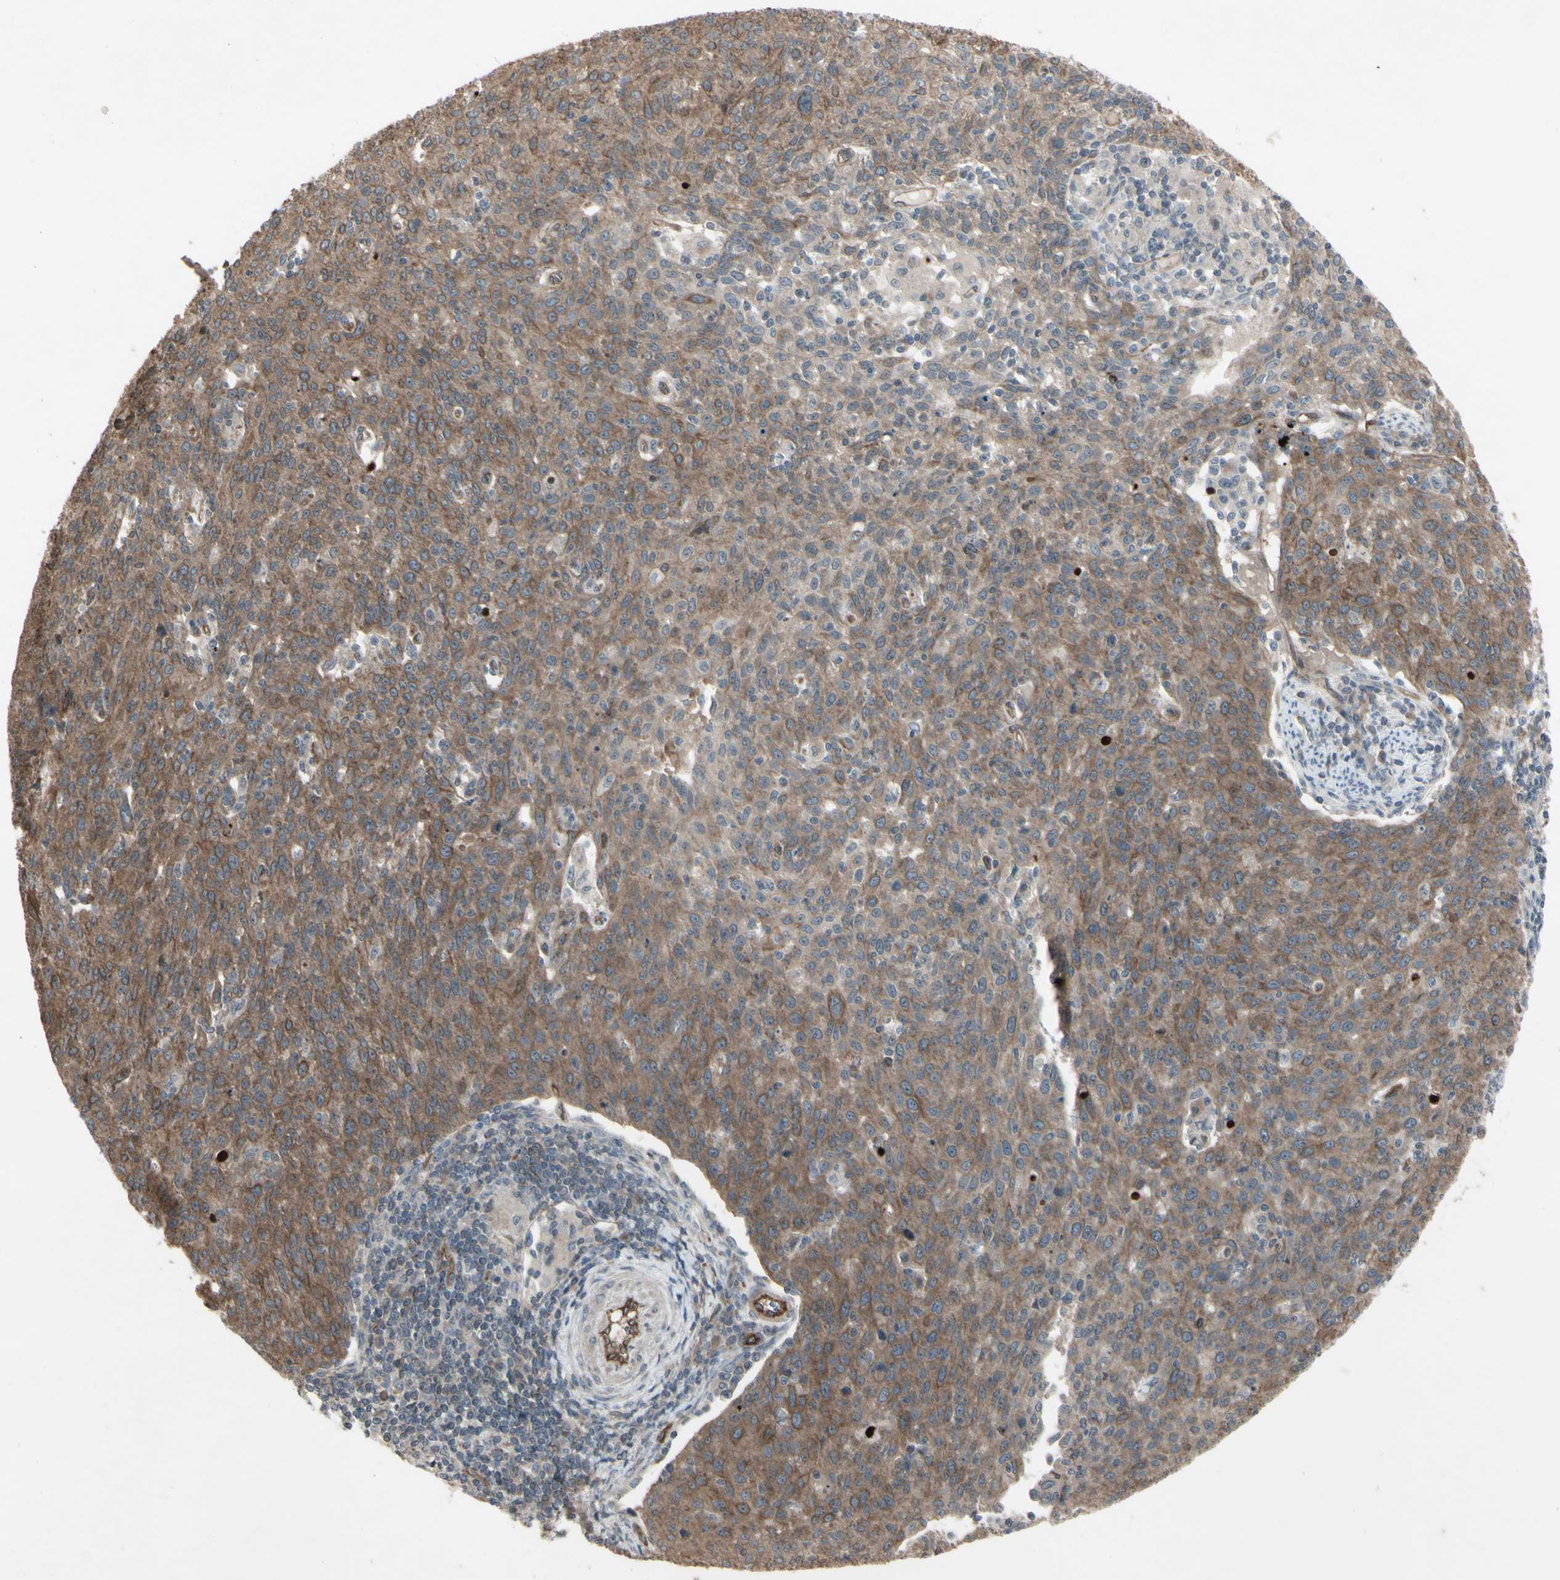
{"staining": {"intensity": "moderate", "quantity": ">75%", "location": "cytoplasmic/membranous"}, "tissue": "cervical cancer", "cell_type": "Tumor cells", "image_type": "cancer", "snomed": [{"axis": "morphology", "description": "Squamous cell carcinoma, NOS"}, {"axis": "topography", "description": "Cervix"}], "caption": "An image of cervical cancer (squamous cell carcinoma) stained for a protein shows moderate cytoplasmic/membranous brown staining in tumor cells.", "gene": "JAG1", "patient": {"sex": "female", "age": 38}}